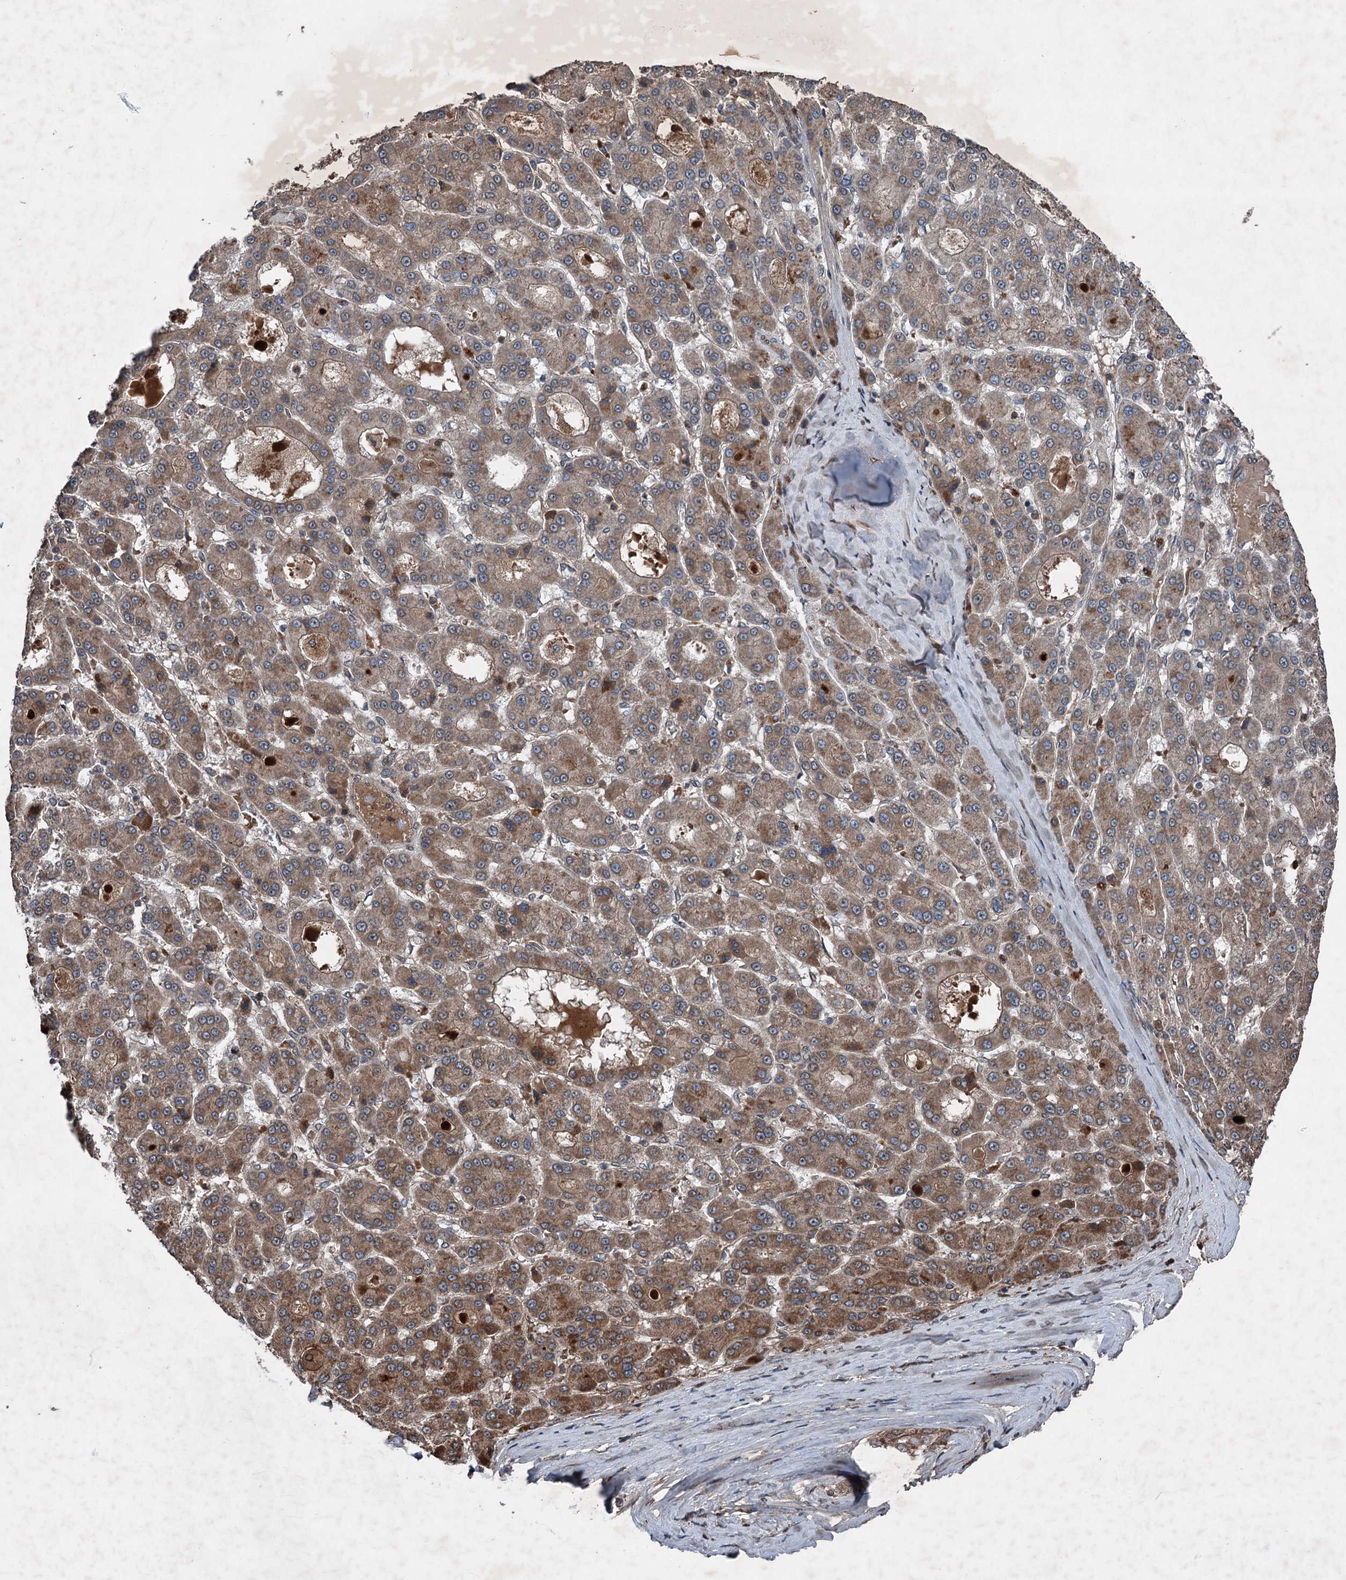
{"staining": {"intensity": "moderate", "quantity": ">75%", "location": "cytoplasmic/membranous"}, "tissue": "liver cancer", "cell_type": "Tumor cells", "image_type": "cancer", "snomed": [{"axis": "morphology", "description": "Carcinoma, Hepatocellular, NOS"}, {"axis": "topography", "description": "Liver"}], "caption": "Human liver cancer stained for a protein (brown) shows moderate cytoplasmic/membranous positive staining in about >75% of tumor cells.", "gene": "ALAS1", "patient": {"sex": "male", "age": 70}}